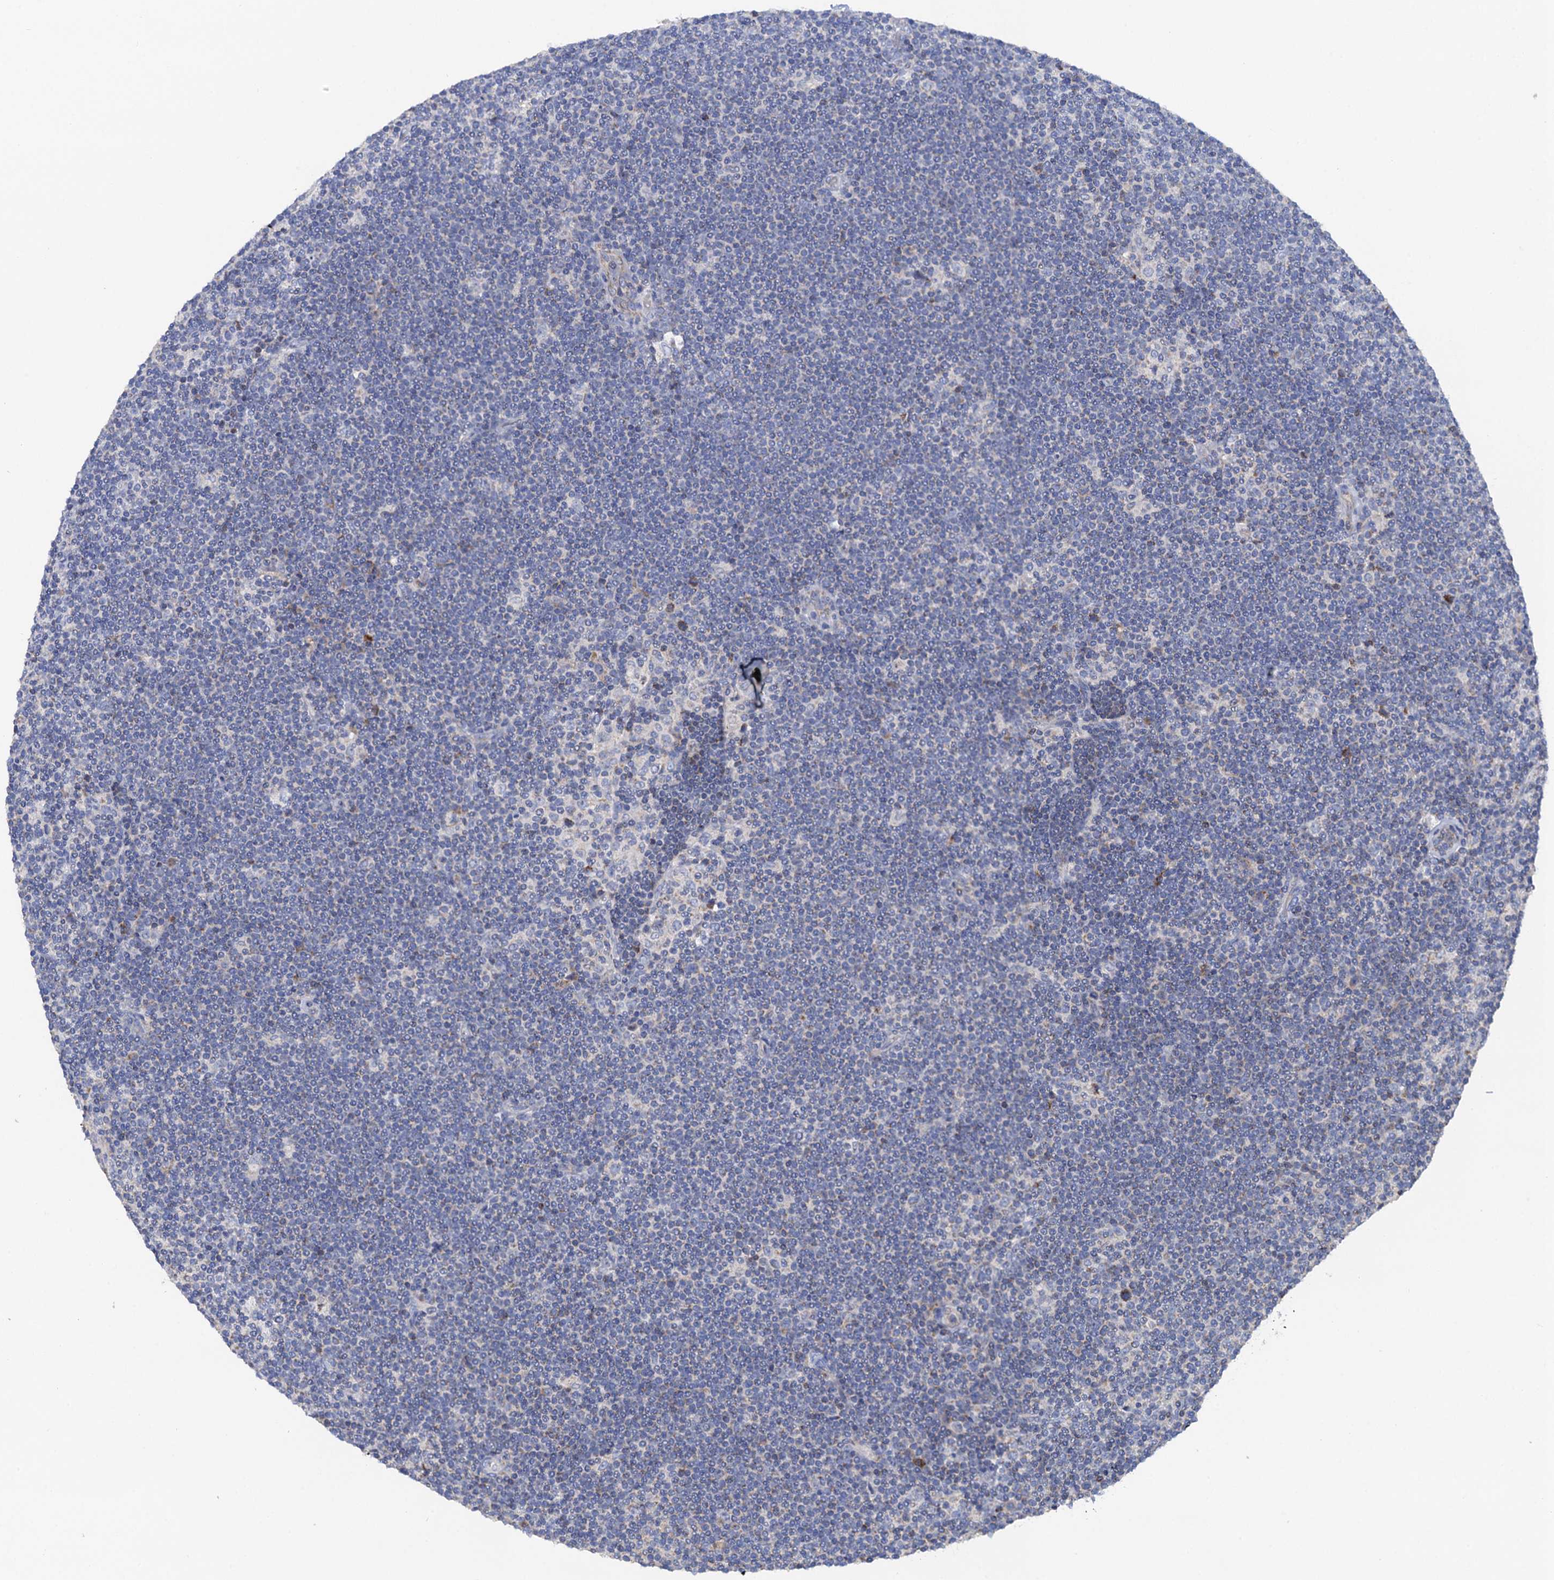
{"staining": {"intensity": "negative", "quantity": "none", "location": "none"}, "tissue": "lymphoma", "cell_type": "Tumor cells", "image_type": "cancer", "snomed": [{"axis": "morphology", "description": "Hodgkin's disease, NOS"}, {"axis": "topography", "description": "Lymph node"}], "caption": "The image exhibits no significant staining in tumor cells of Hodgkin's disease.", "gene": "MRPL48", "patient": {"sex": "female", "age": 57}}